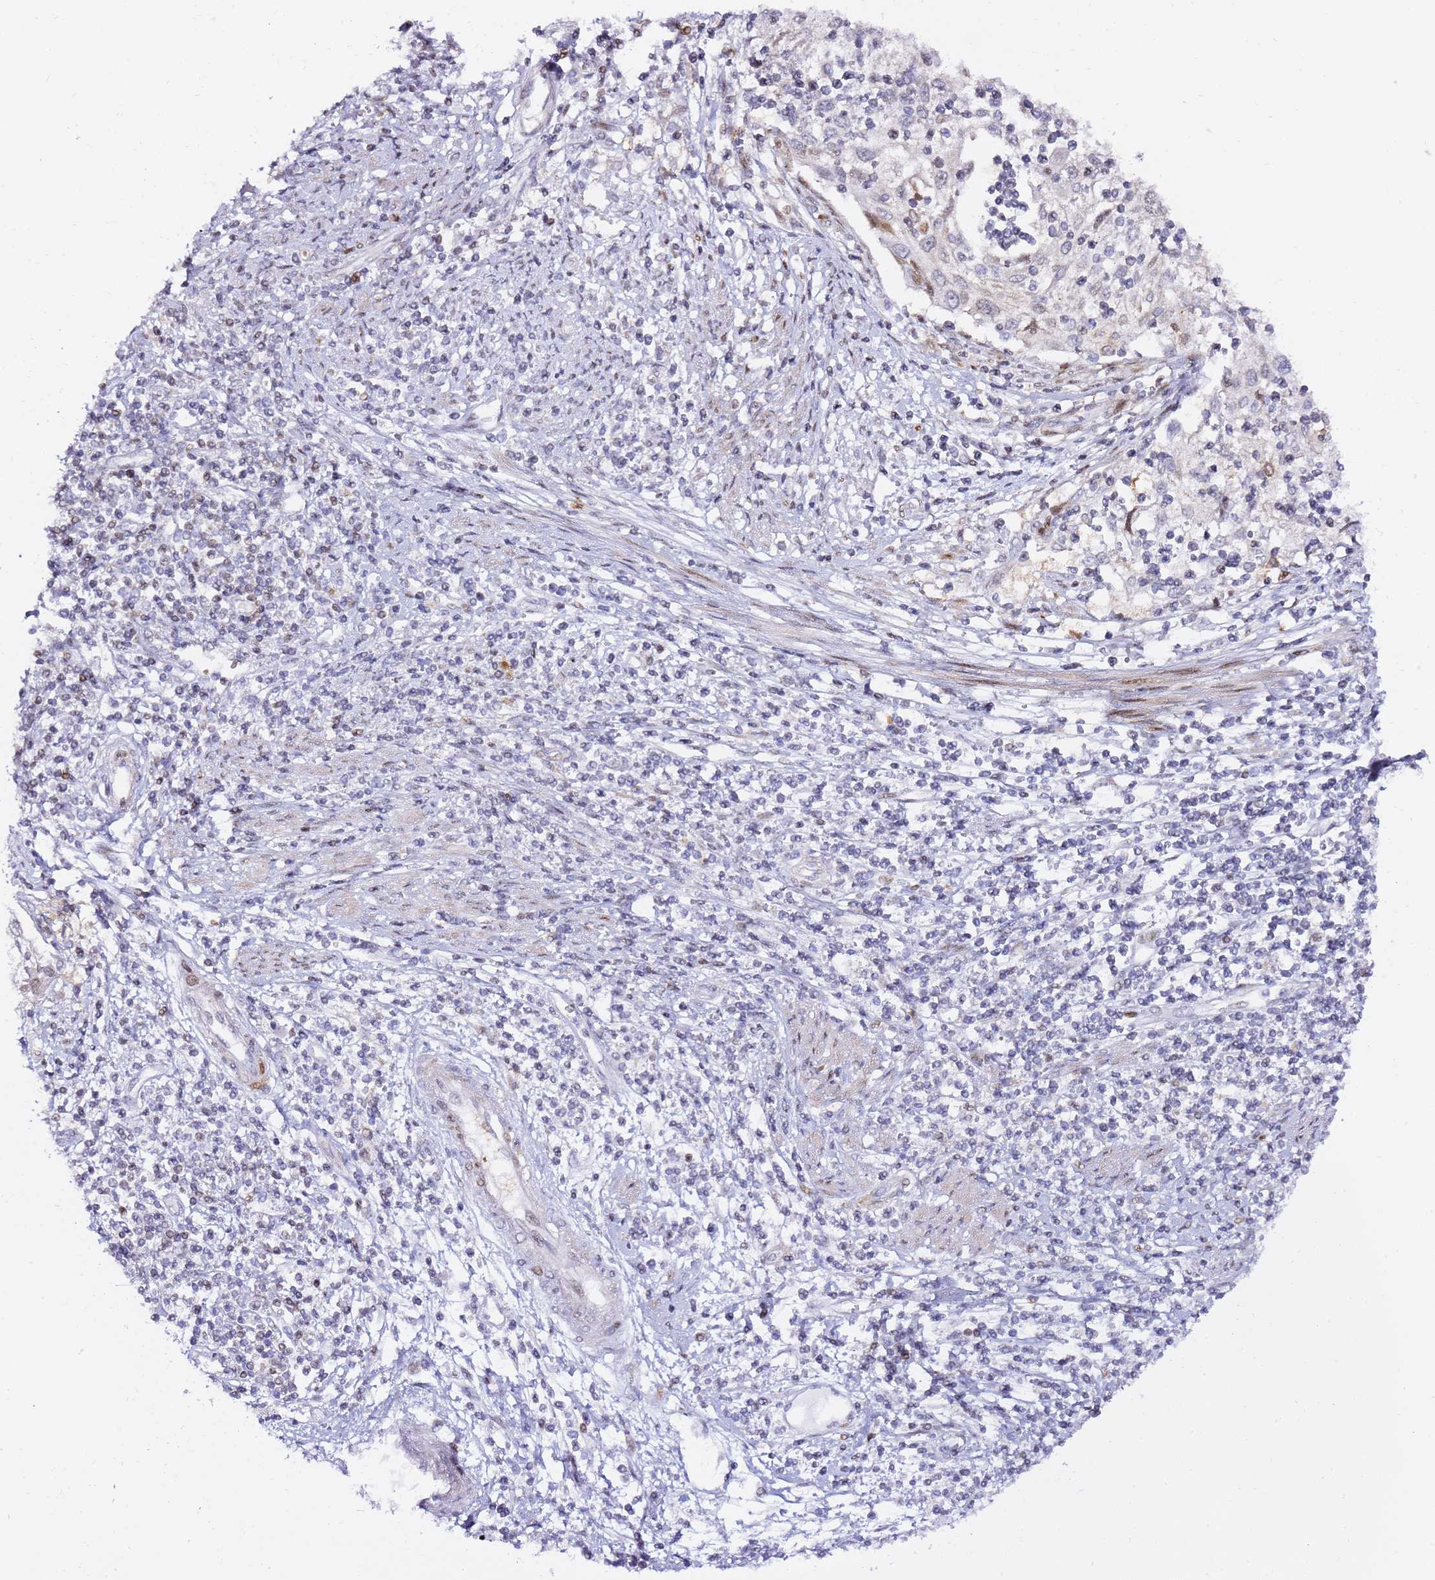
{"staining": {"intensity": "negative", "quantity": "none", "location": "none"}, "tissue": "cervical cancer", "cell_type": "Tumor cells", "image_type": "cancer", "snomed": [{"axis": "morphology", "description": "Squamous cell carcinoma, NOS"}, {"axis": "topography", "description": "Cervix"}], "caption": "IHC micrograph of cervical cancer (squamous cell carcinoma) stained for a protein (brown), which exhibits no expression in tumor cells.", "gene": "GBP2", "patient": {"sex": "female", "age": 70}}